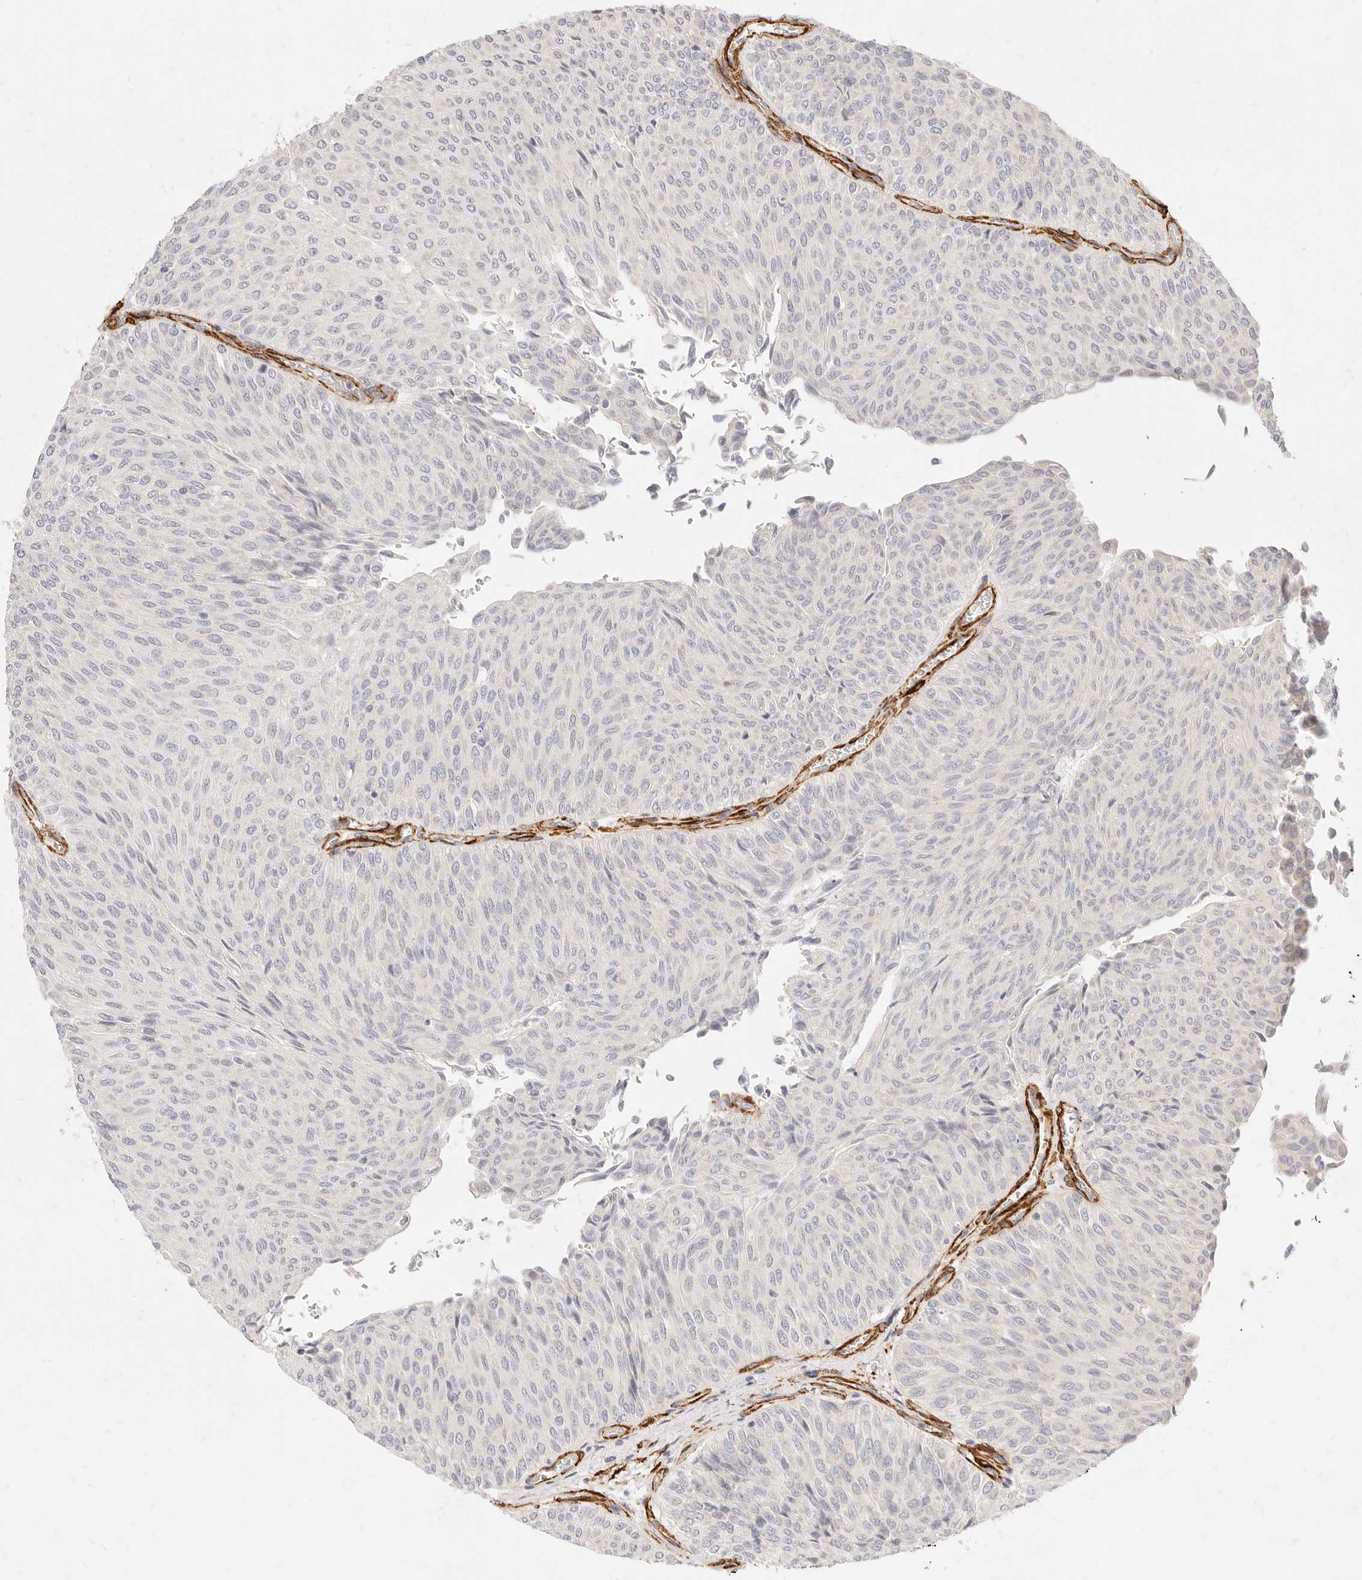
{"staining": {"intensity": "negative", "quantity": "none", "location": "none"}, "tissue": "urothelial cancer", "cell_type": "Tumor cells", "image_type": "cancer", "snomed": [{"axis": "morphology", "description": "Urothelial carcinoma, Low grade"}, {"axis": "topography", "description": "Urinary bladder"}], "caption": "There is no significant expression in tumor cells of low-grade urothelial carcinoma.", "gene": "TMTC2", "patient": {"sex": "male", "age": 78}}